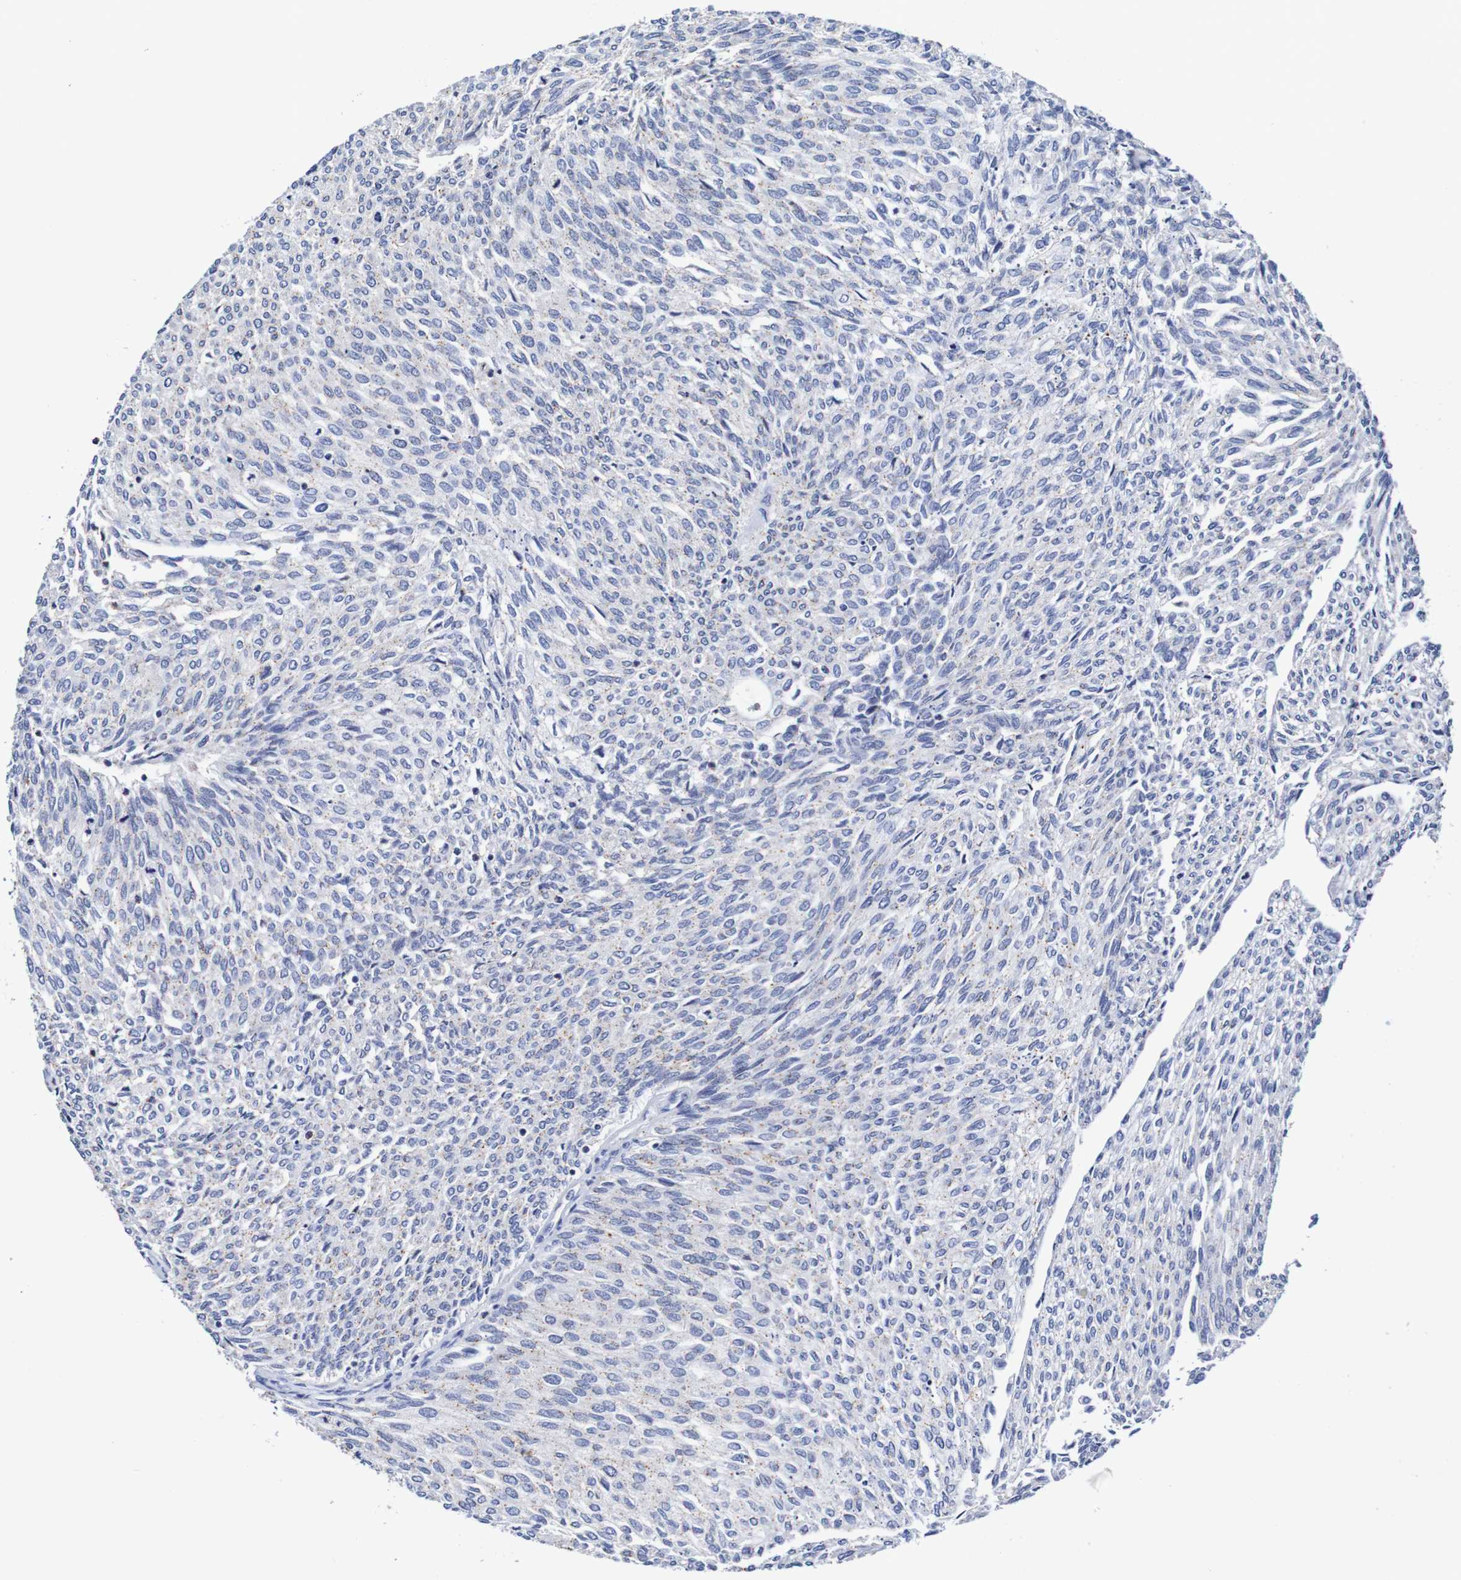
{"staining": {"intensity": "negative", "quantity": "none", "location": "none"}, "tissue": "urothelial cancer", "cell_type": "Tumor cells", "image_type": "cancer", "snomed": [{"axis": "morphology", "description": "Urothelial carcinoma, Low grade"}, {"axis": "topography", "description": "Urinary bladder"}], "caption": "DAB immunohistochemical staining of urothelial cancer reveals no significant staining in tumor cells.", "gene": "SEZ6", "patient": {"sex": "female", "age": 79}}